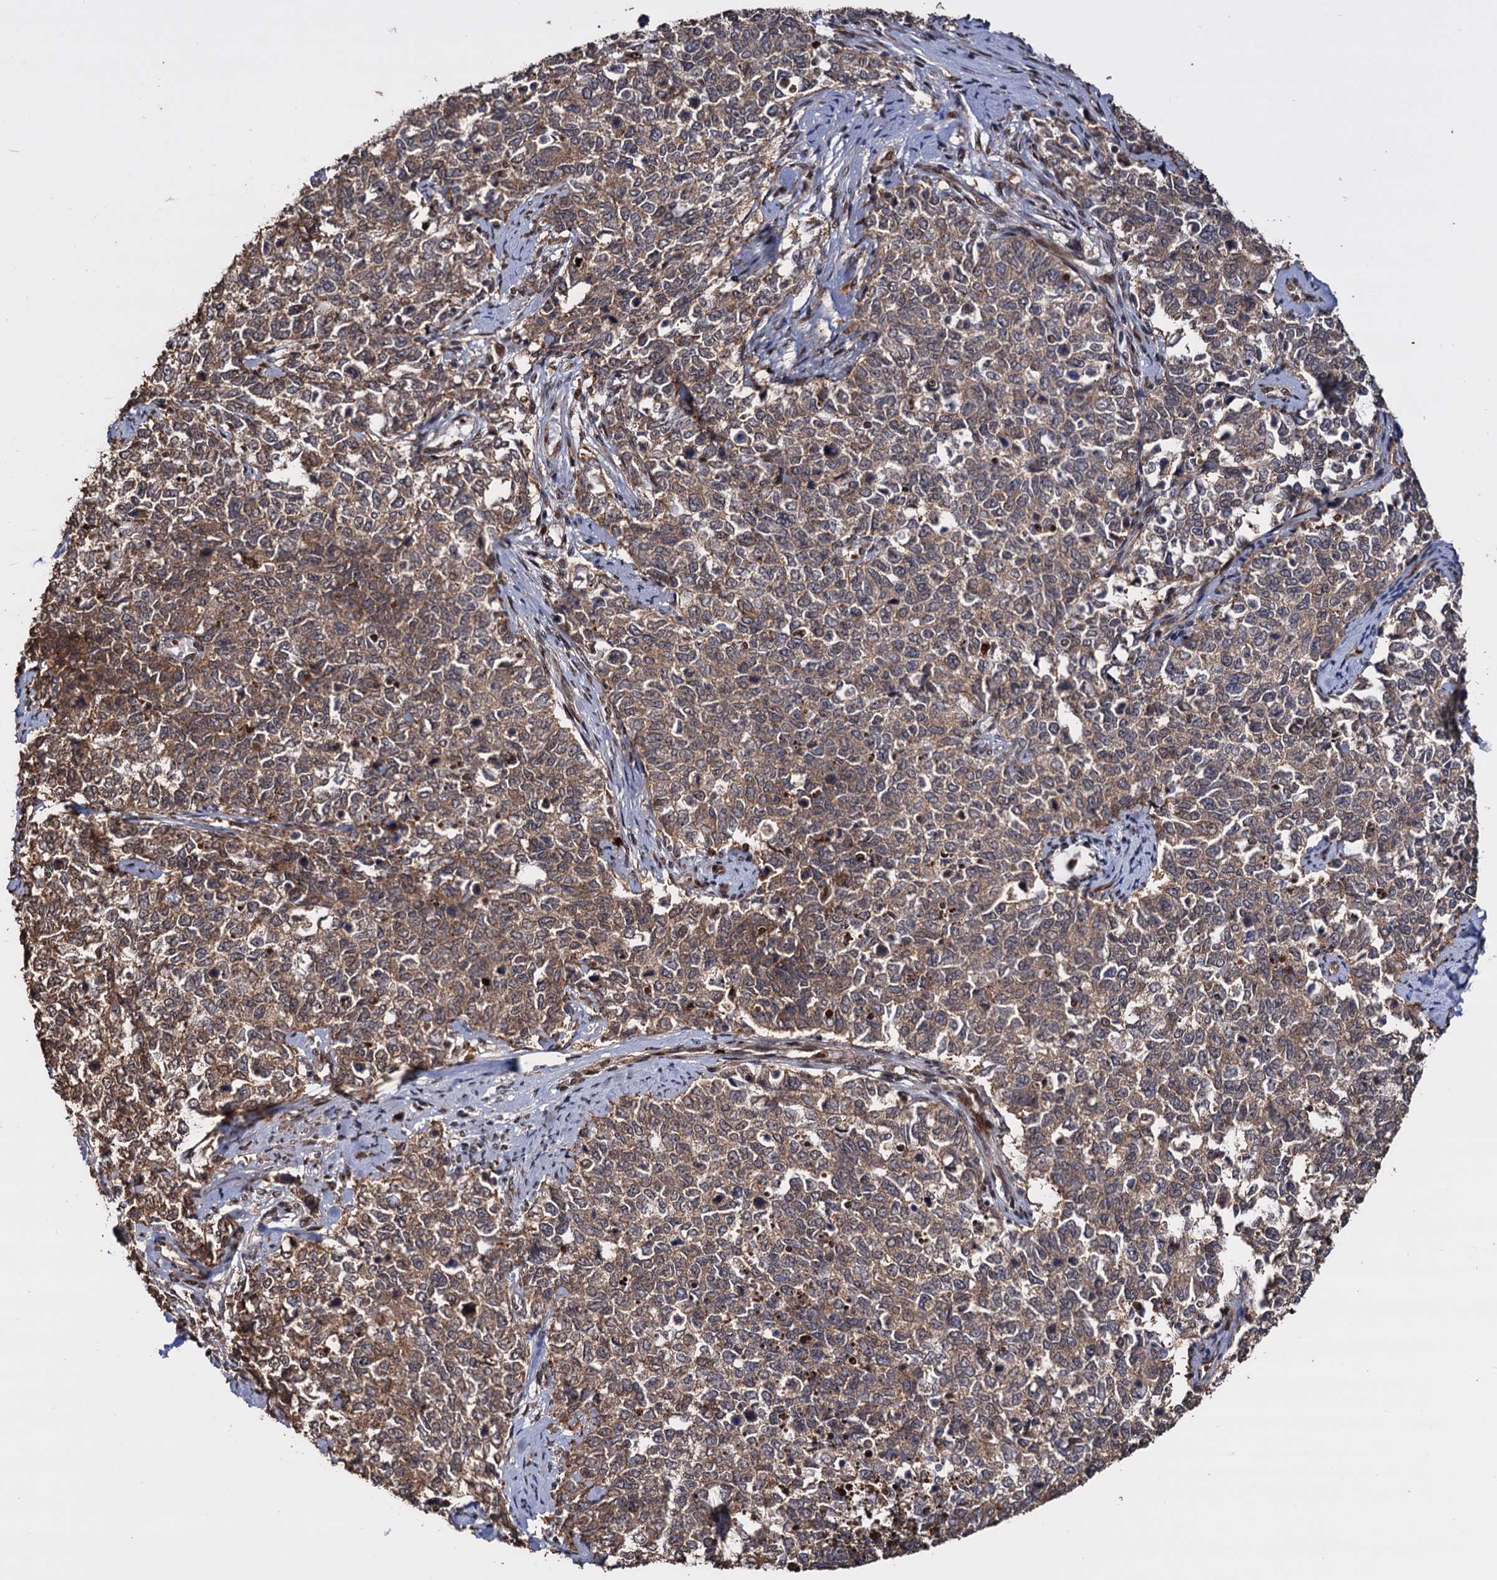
{"staining": {"intensity": "moderate", "quantity": "25%-75%", "location": "cytoplasmic/membranous"}, "tissue": "cervical cancer", "cell_type": "Tumor cells", "image_type": "cancer", "snomed": [{"axis": "morphology", "description": "Squamous cell carcinoma, NOS"}, {"axis": "topography", "description": "Cervix"}], "caption": "High-magnification brightfield microscopy of squamous cell carcinoma (cervical) stained with DAB (brown) and counterstained with hematoxylin (blue). tumor cells exhibit moderate cytoplasmic/membranous expression is present in about25%-75% of cells. Ihc stains the protein of interest in brown and the nuclei are stained blue.", "gene": "PIGB", "patient": {"sex": "female", "age": 63}}